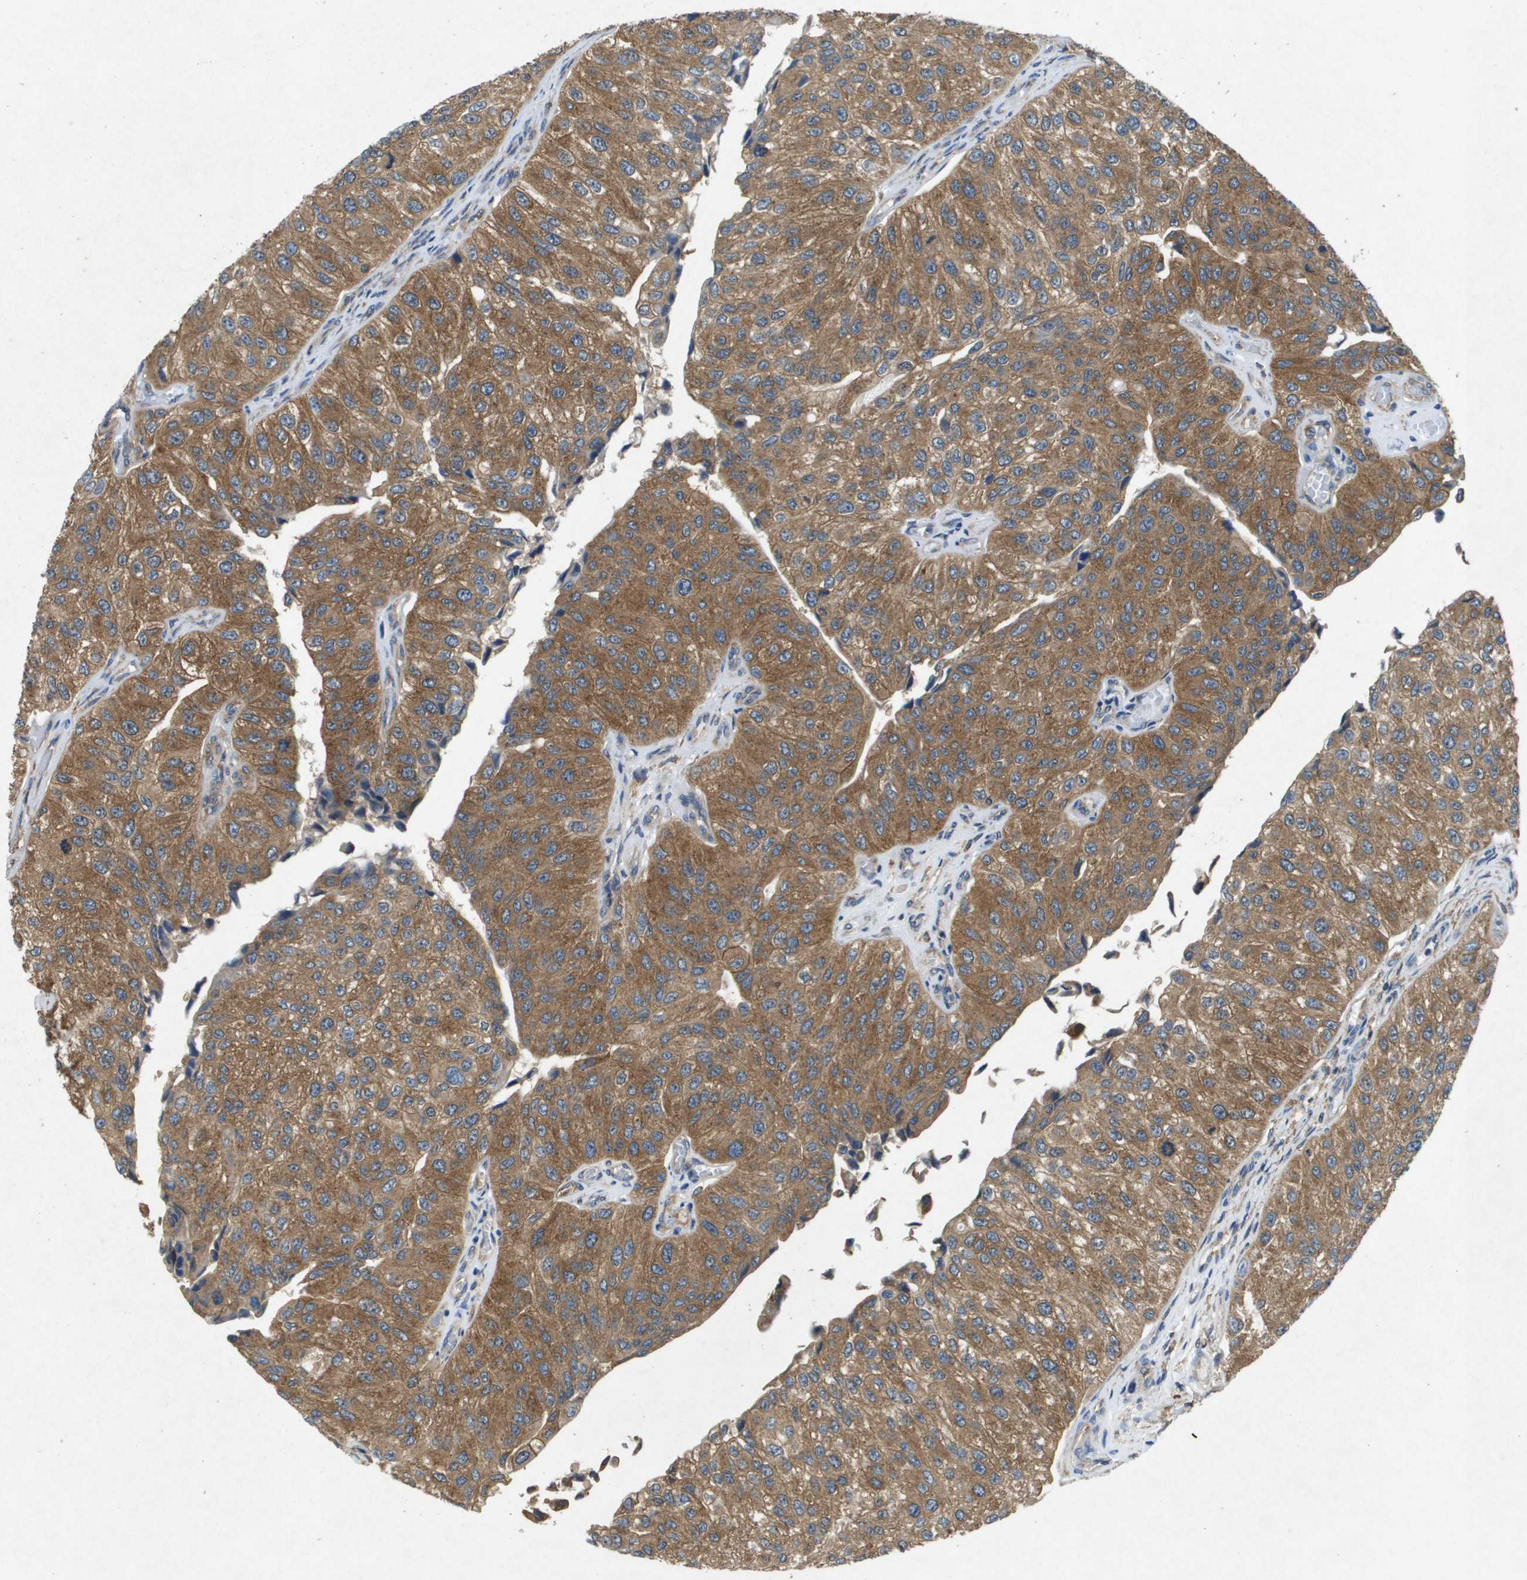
{"staining": {"intensity": "moderate", "quantity": ">75%", "location": "cytoplasmic/membranous"}, "tissue": "urothelial cancer", "cell_type": "Tumor cells", "image_type": "cancer", "snomed": [{"axis": "morphology", "description": "Urothelial carcinoma, High grade"}, {"axis": "topography", "description": "Kidney"}, {"axis": "topography", "description": "Urinary bladder"}], "caption": "Immunohistochemistry (DAB (3,3'-diaminobenzidine)) staining of urothelial cancer demonstrates moderate cytoplasmic/membranous protein positivity in approximately >75% of tumor cells.", "gene": "PTPRT", "patient": {"sex": "male", "age": 77}}